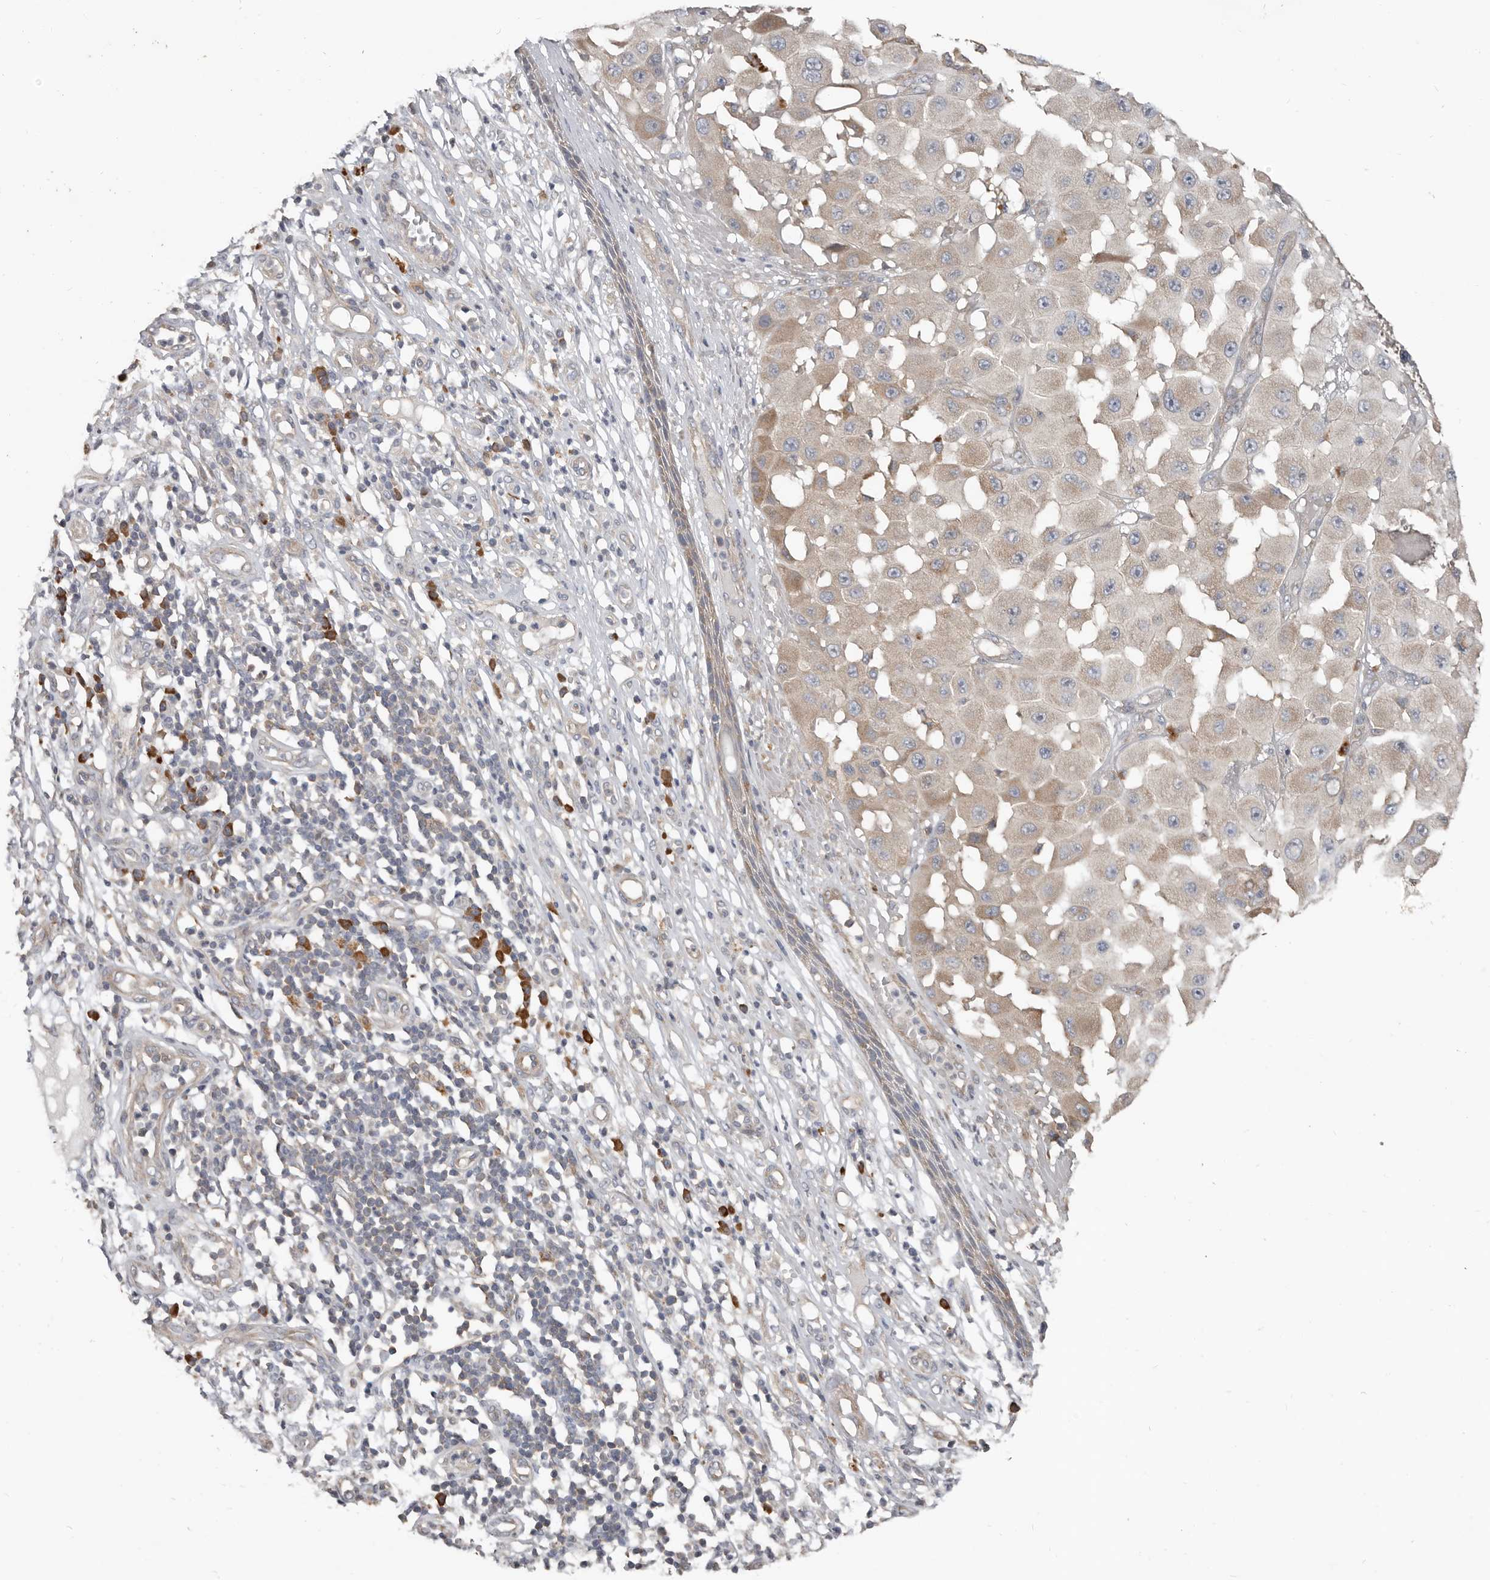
{"staining": {"intensity": "weak", "quantity": "<25%", "location": "cytoplasmic/membranous"}, "tissue": "melanoma", "cell_type": "Tumor cells", "image_type": "cancer", "snomed": [{"axis": "morphology", "description": "Malignant melanoma, NOS"}, {"axis": "topography", "description": "Skin"}], "caption": "Tumor cells are negative for protein expression in human malignant melanoma.", "gene": "AKNAD1", "patient": {"sex": "female", "age": 81}}